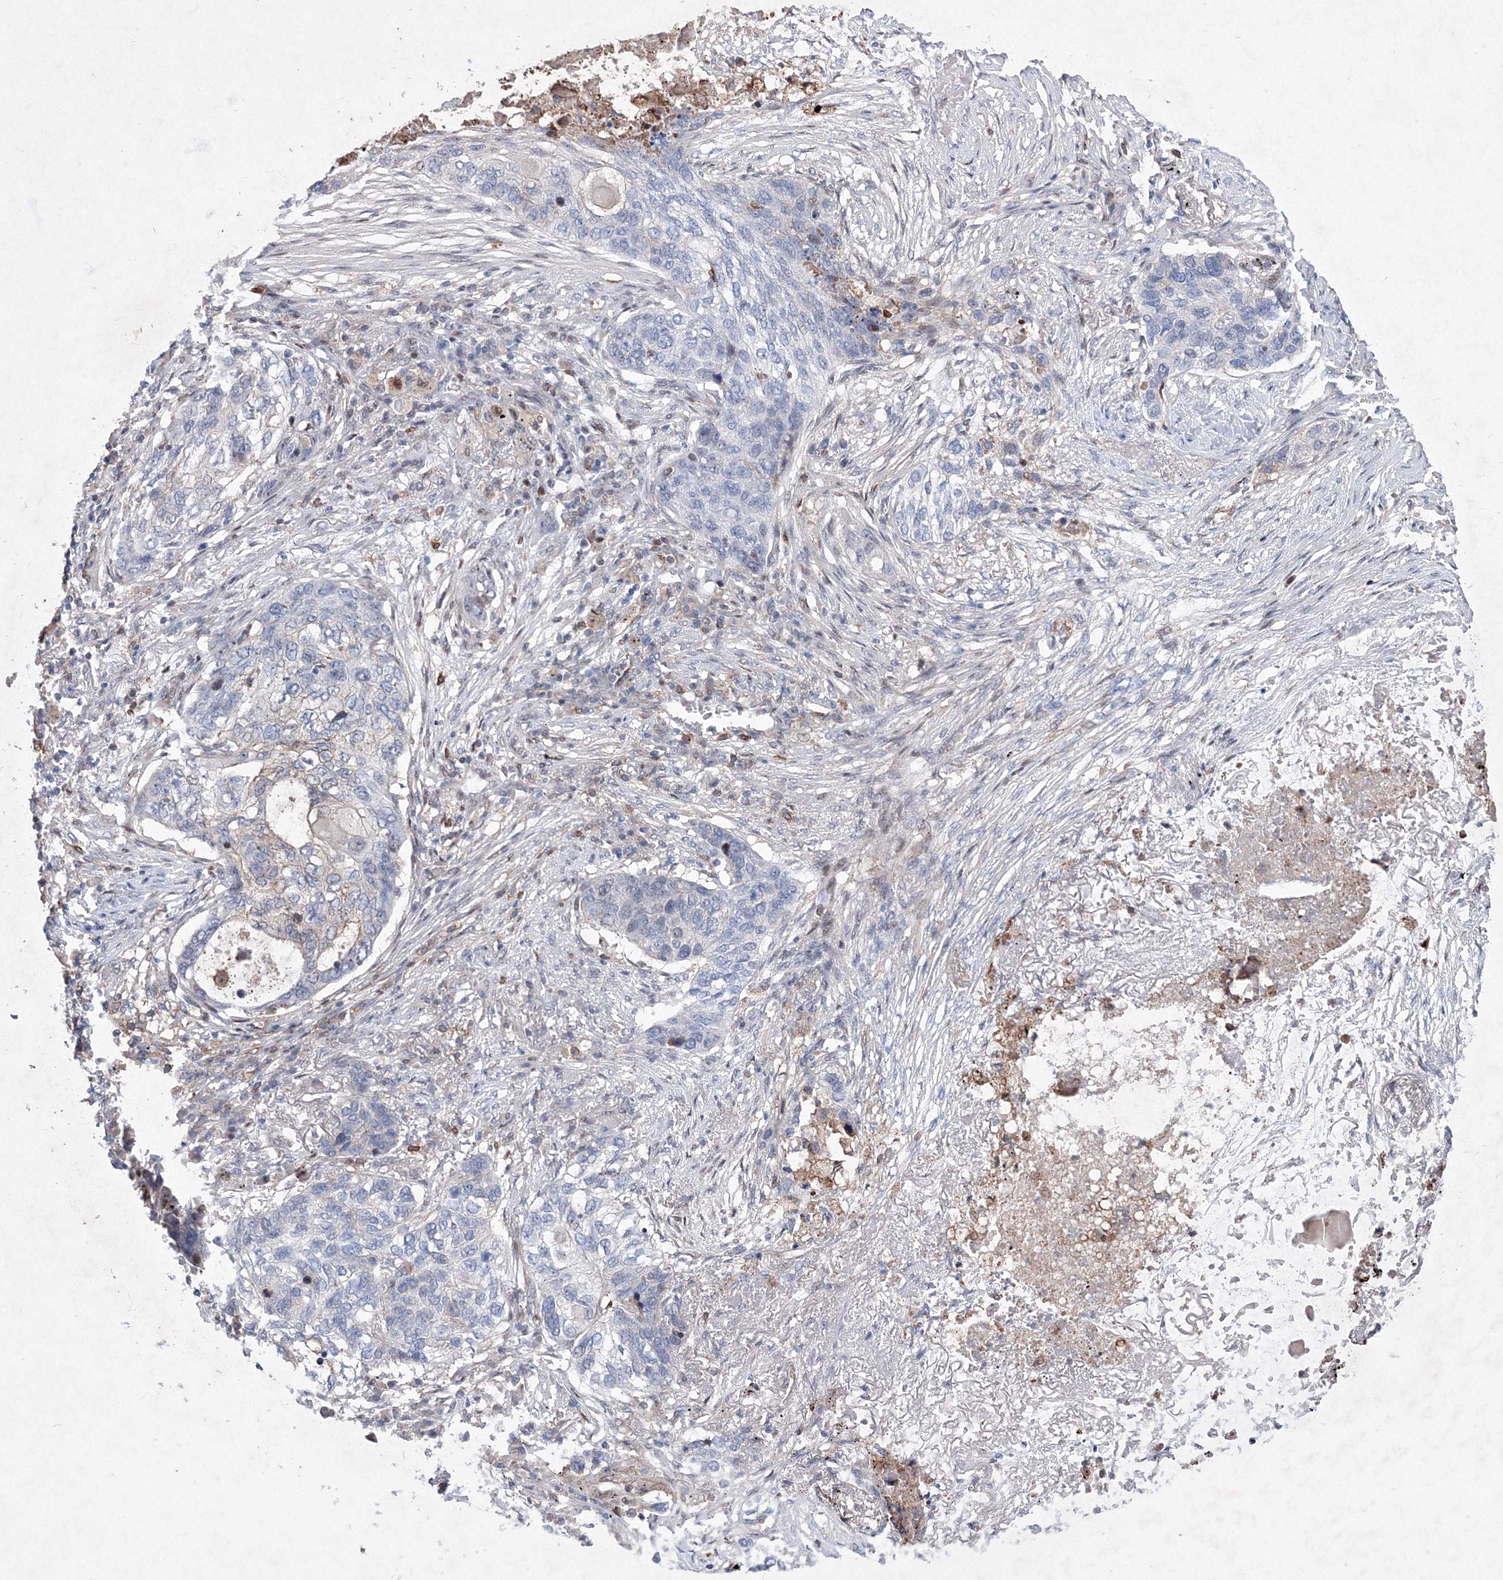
{"staining": {"intensity": "negative", "quantity": "none", "location": "none"}, "tissue": "lung cancer", "cell_type": "Tumor cells", "image_type": "cancer", "snomed": [{"axis": "morphology", "description": "Squamous cell carcinoma, NOS"}, {"axis": "topography", "description": "Lung"}], "caption": "Photomicrograph shows no significant protein staining in tumor cells of lung cancer.", "gene": "RNPEPL1", "patient": {"sex": "female", "age": 63}}